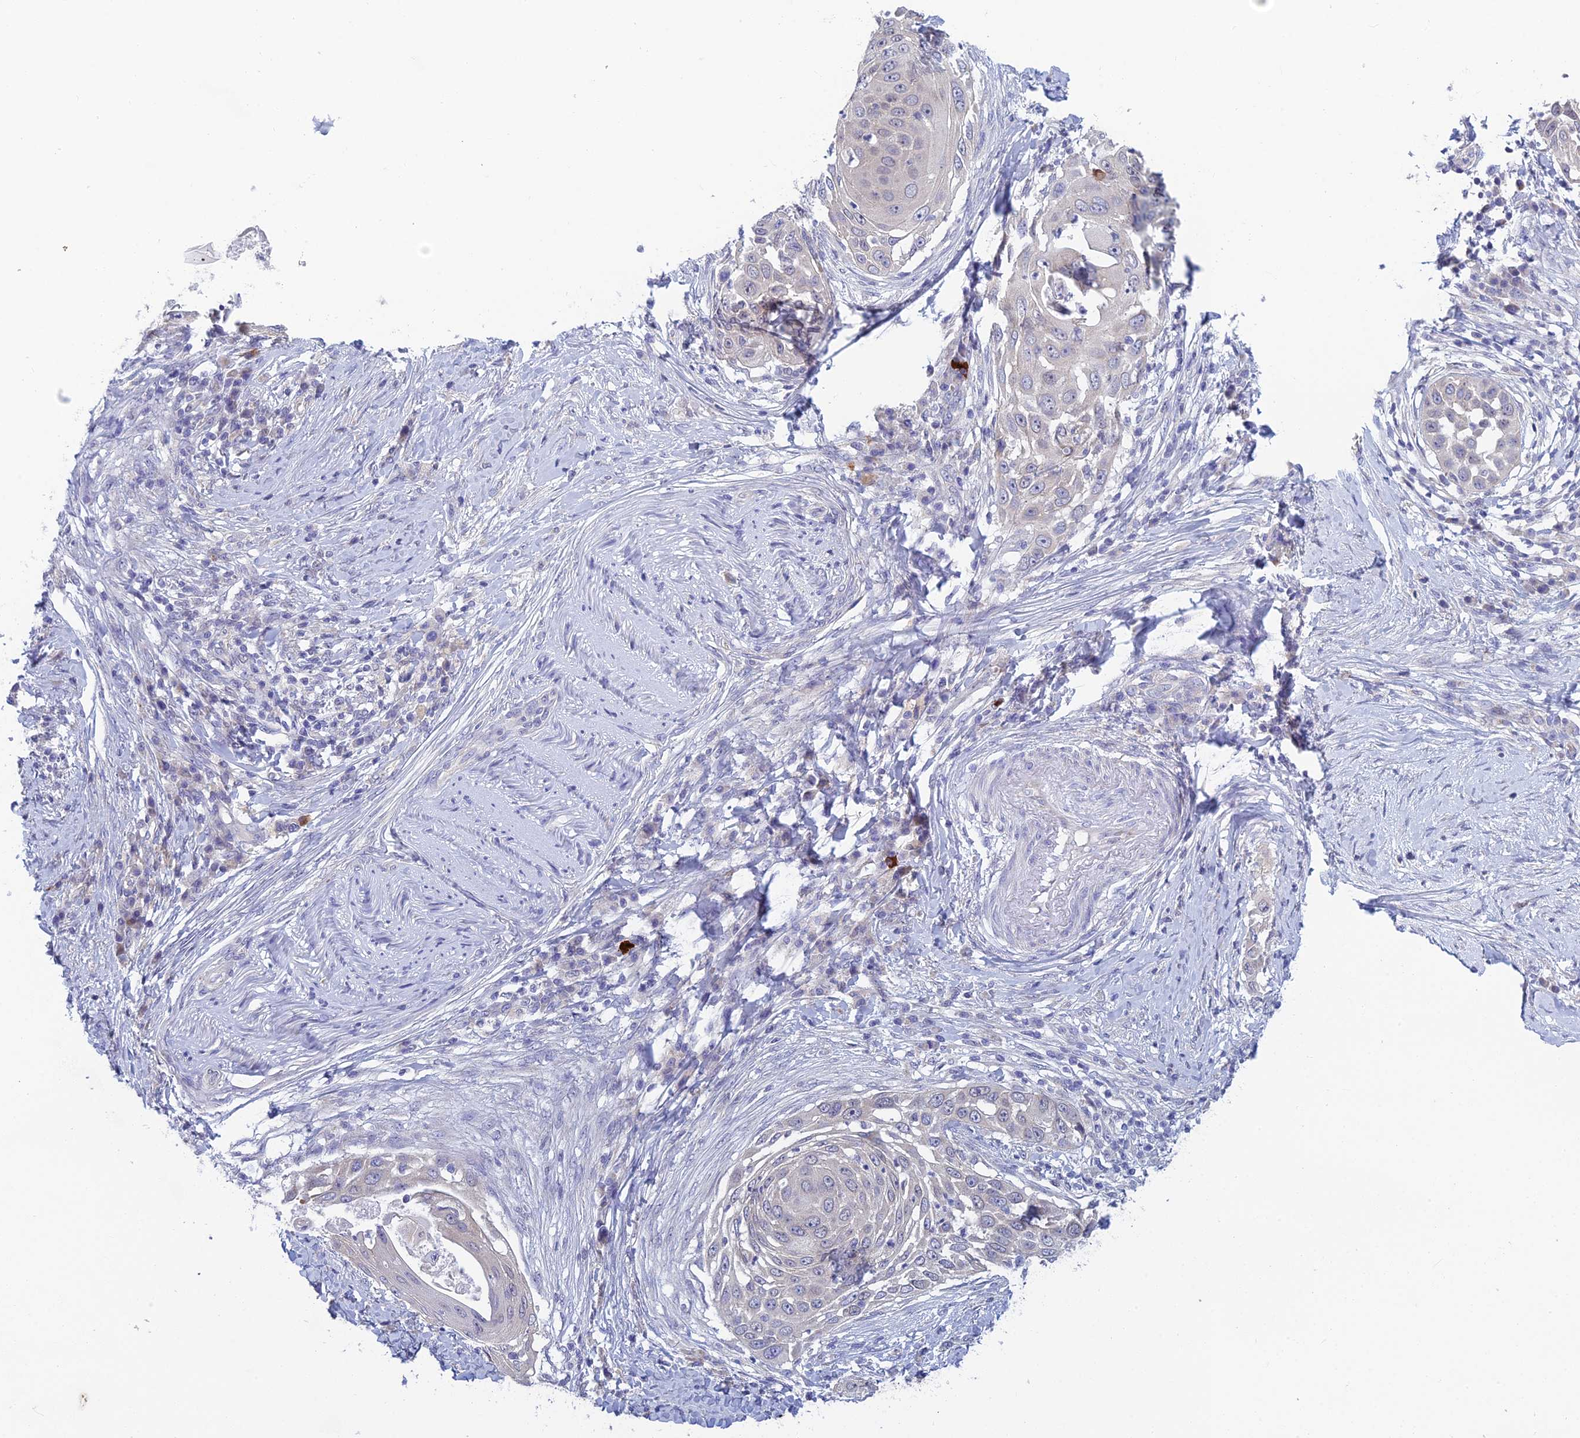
{"staining": {"intensity": "negative", "quantity": "none", "location": "none"}, "tissue": "skin cancer", "cell_type": "Tumor cells", "image_type": "cancer", "snomed": [{"axis": "morphology", "description": "Squamous cell carcinoma, NOS"}, {"axis": "topography", "description": "Skin"}], "caption": "A high-resolution micrograph shows immunohistochemistry staining of skin squamous cell carcinoma, which reveals no significant expression in tumor cells.", "gene": "GIPC1", "patient": {"sex": "female", "age": 44}}